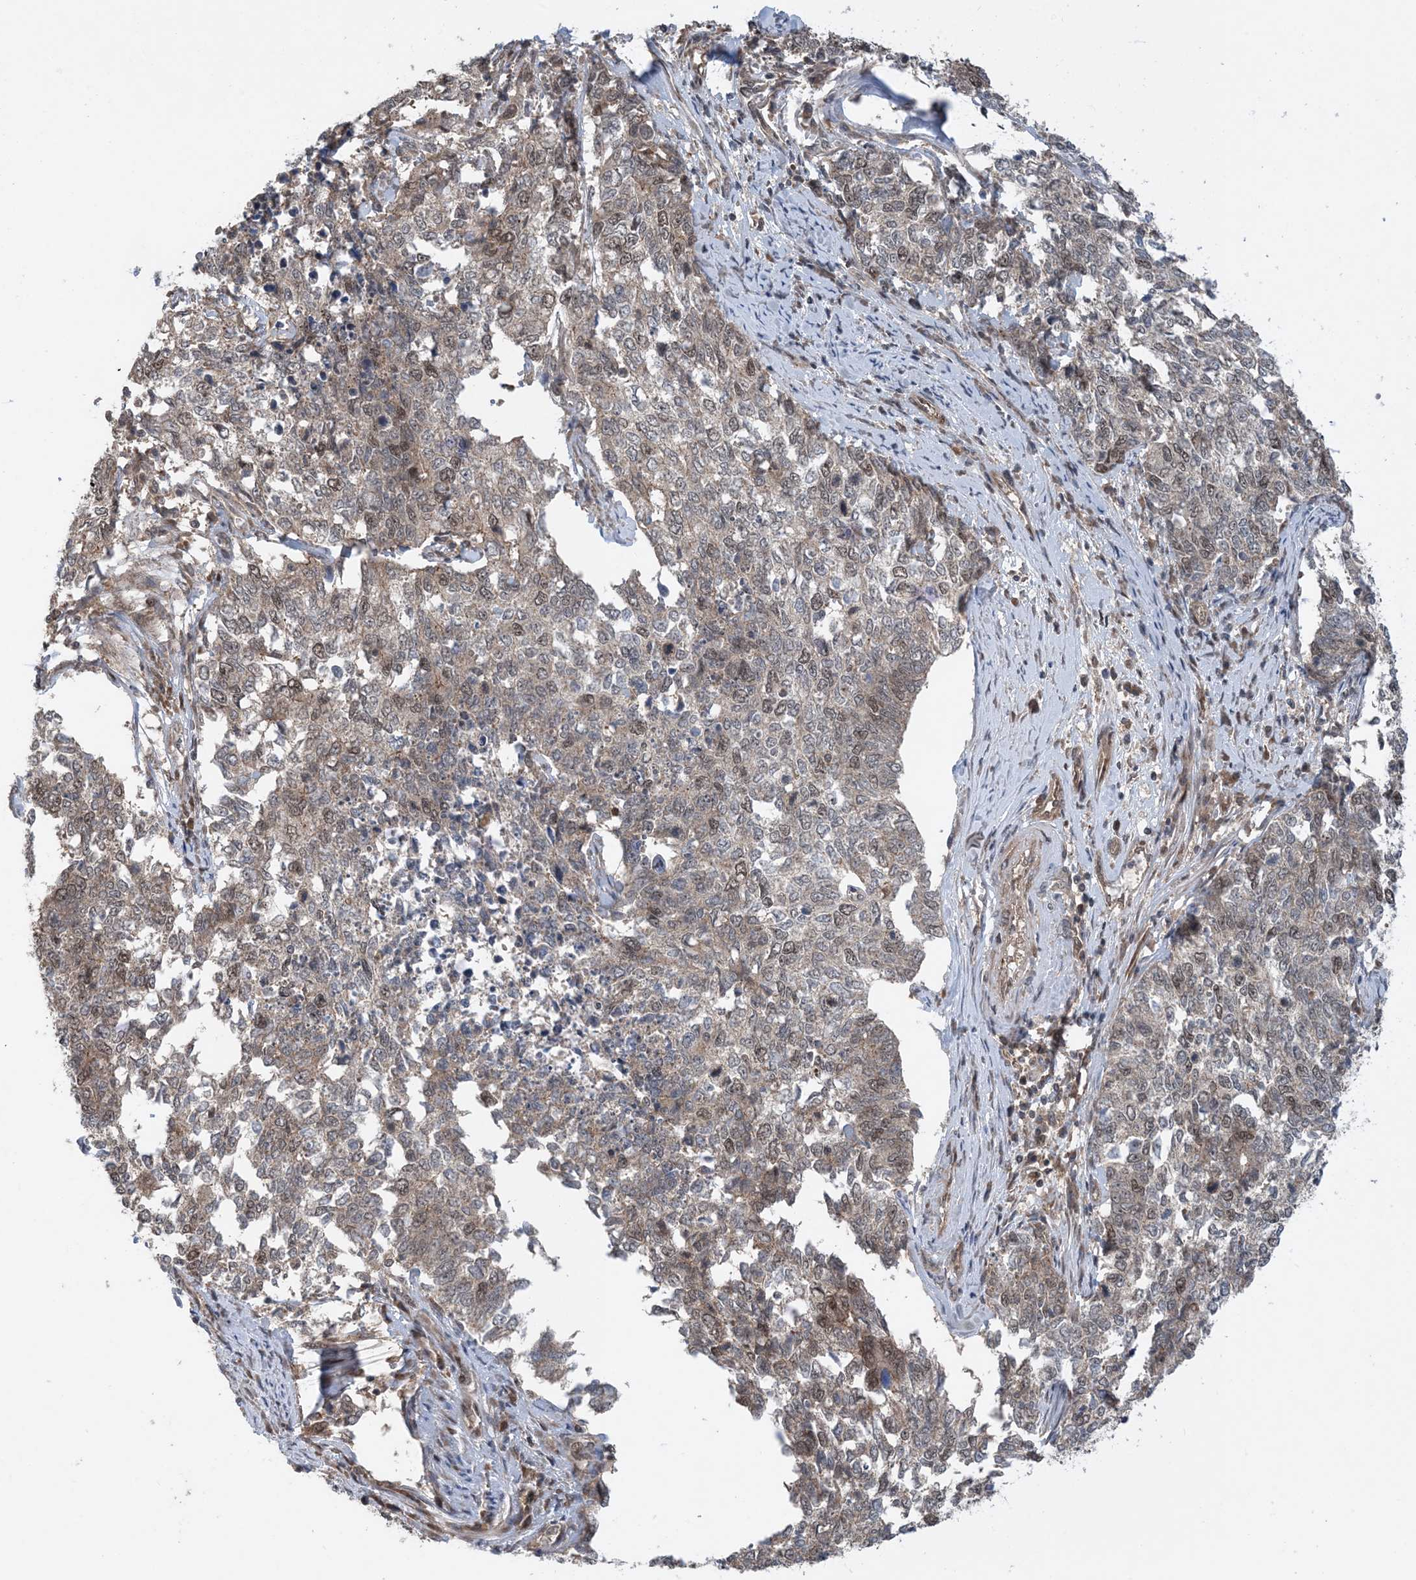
{"staining": {"intensity": "weak", "quantity": "25%-75%", "location": "cytoplasmic/membranous,nuclear"}, "tissue": "cervical cancer", "cell_type": "Tumor cells", "image_type": "cancer", "snomed": [{"axis": "morphology", "description": "Squamous cell carcinoma, NOS"}, {"axis": "topography", "description": "Cervix"}], "caption": "Tumor cells display low levels of weak cytoplasmic/membranous and nuclear positivity in about 25%-75% of cells in squamous cell carcinoma (cervical). Using DAB (brown) and hematoxylin (blue) stains, captured at high magnification using brightfield microscopy.", "gene": "HEMK1", "patient": {"sex": "female", "age": 63}}